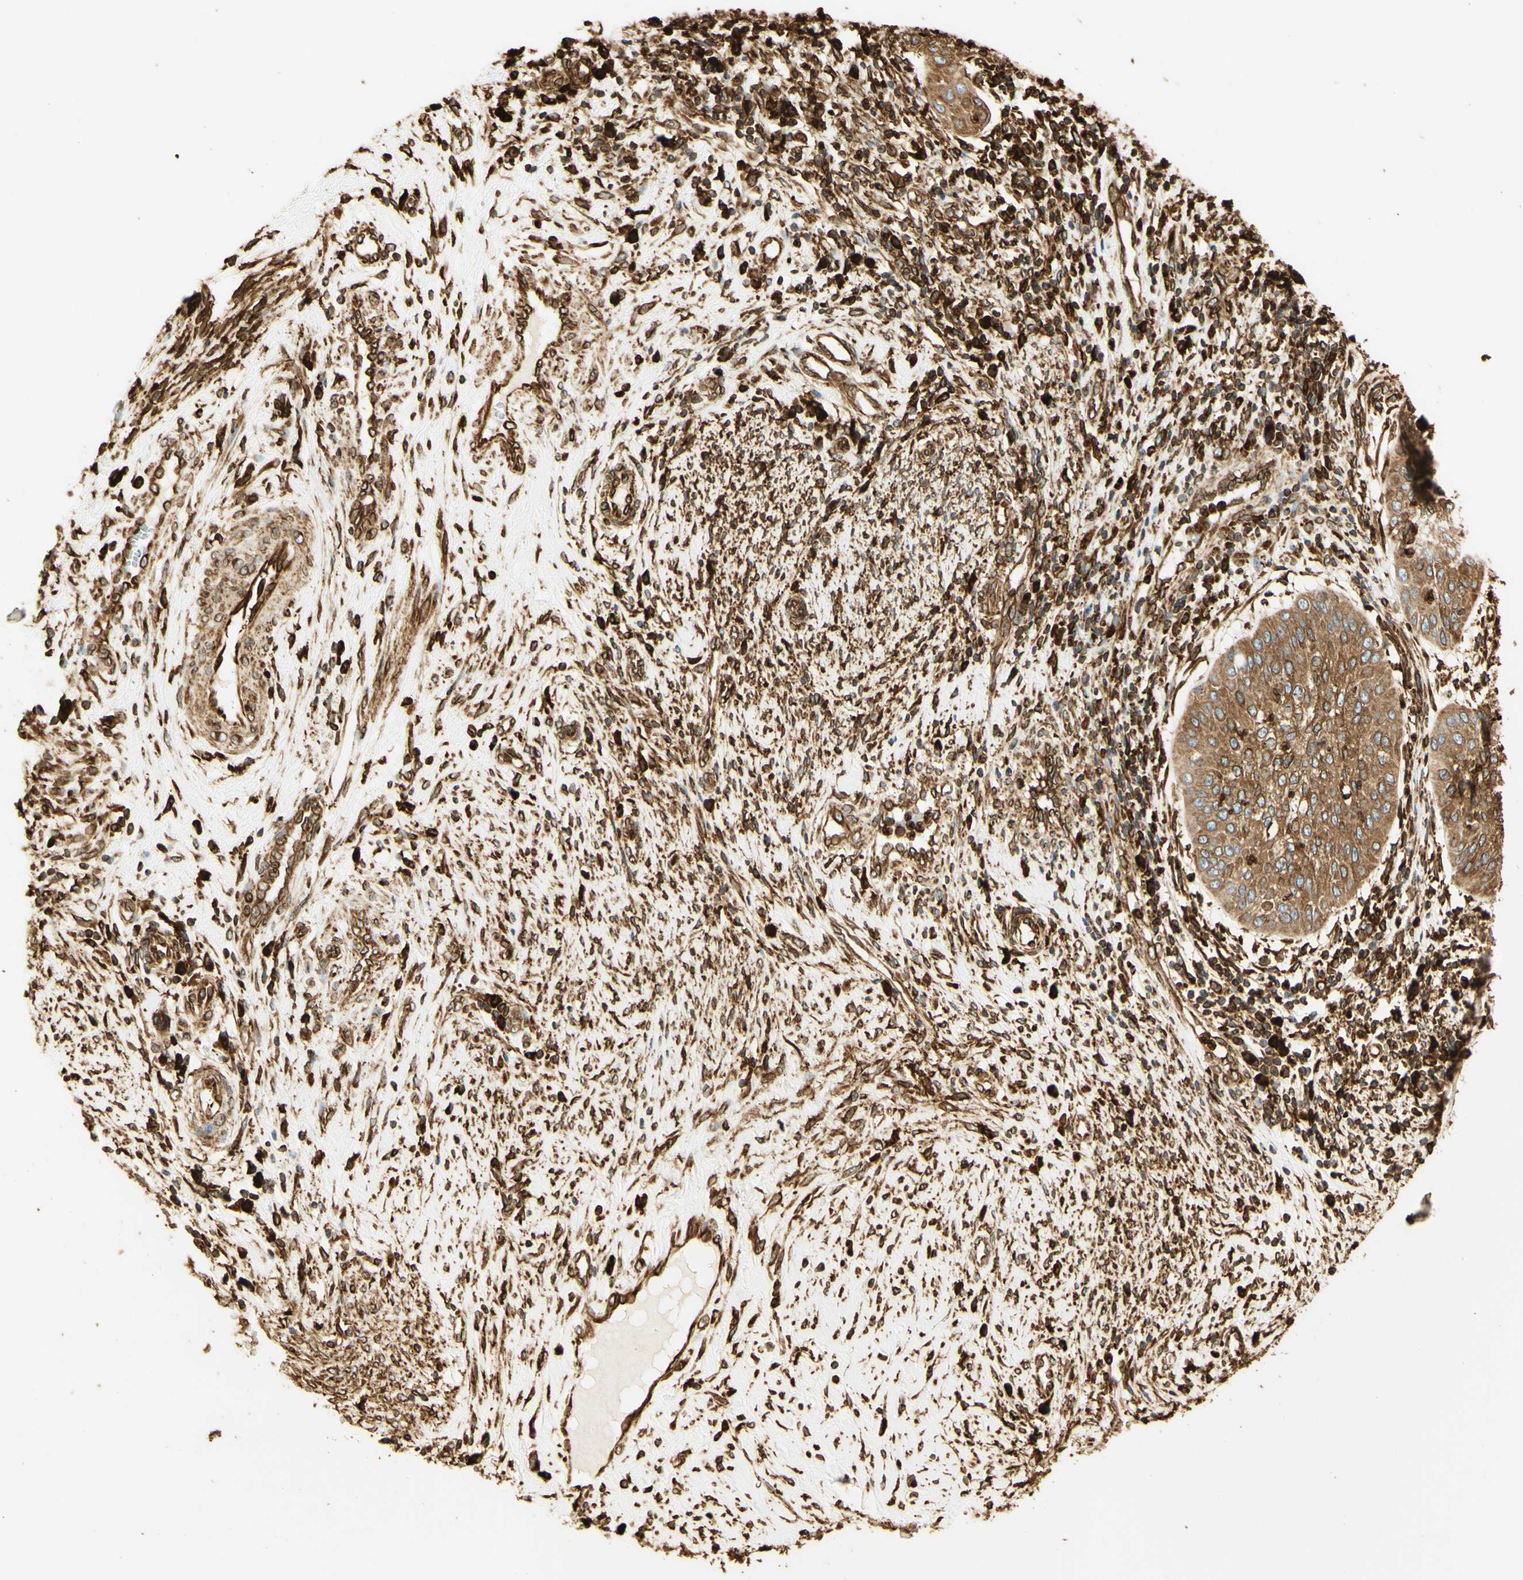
{"staining": {"intensity": "moderate", "quantity": ">75%", "location": "cytoplasmic/membranous"}, "tissue": "cervical cancer", "cell_type": "Tumor cells", "image_type": "cancer", "snomed": [{"axis": "morphology", "description": "Normal tissue, NOS"}, {"axis": "morphology", "description": "Squamous cell carcinoma, NOS"}, {"axis": "topography", "description": "Cervix"}], "caption": "Cervical cancer stained with a protein marker demonstrates moderate staining in tumor cells.", "gene": "CANX", "patient": {"sex": "female", "age": 39}}